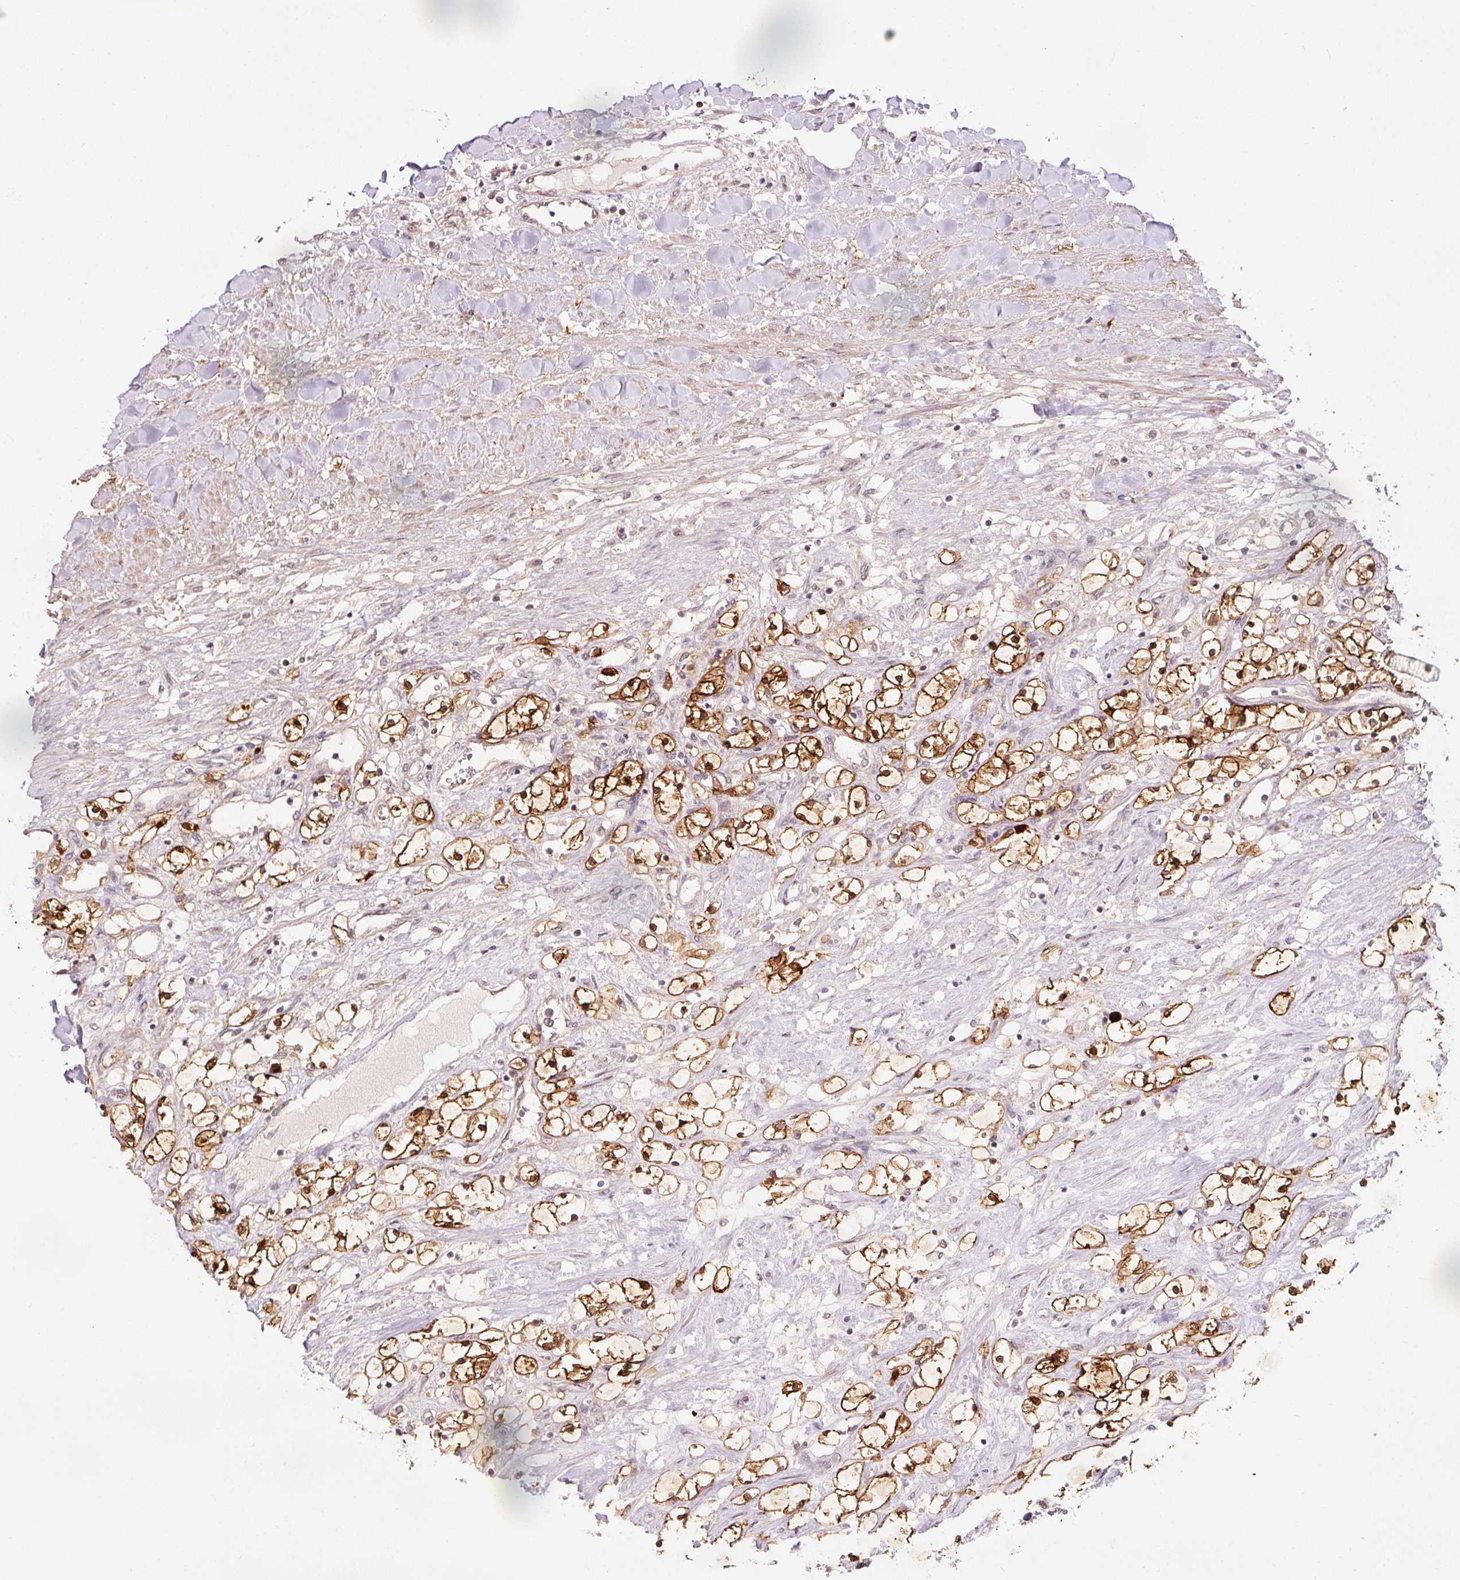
{"staining": {"intensity": "strong", "quantity": ">75%", "location": "cytoplasmic/membranous,nuclear"}, "tissue": "renal cancer", "cell_type": "Tumor cells", "image_type": "cancer", "snomed": [{"axis": "morphology", "description": "Adenocarcinoma, NOS"}, {"axis": "topography", "description": "Kidney"}], "caption": "Immunohistochemical staining of human renal cancer (adenocarcinoma) demonstrates high levels of strong cytoplasmic/membranous and nuclear protein expression in about >75% of tumor cells.", "gene": "FBXL14", "patient": {"sex": "male", "age": 68}}